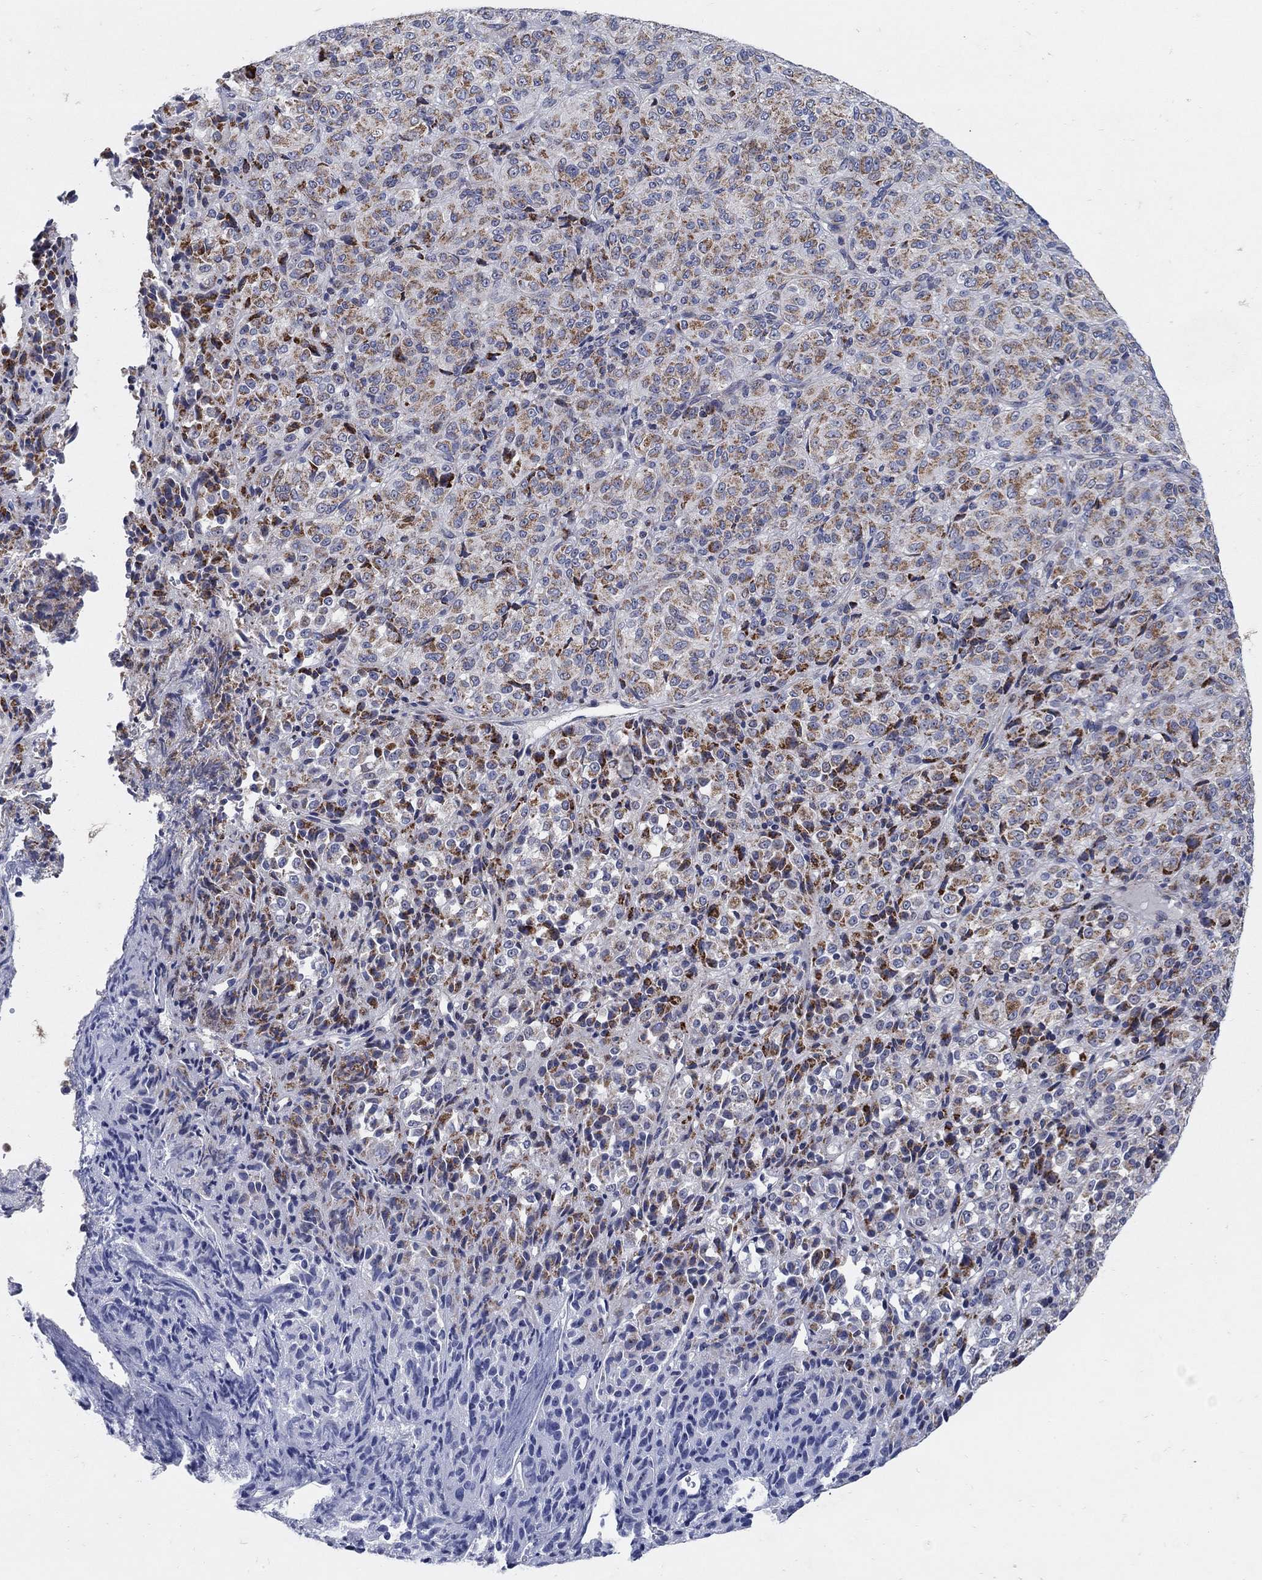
{"staining": {"intensity": "strong", "quantity": "25%-75%", "location": "cytoplasmic/membranous"}, "tissue": "melanoma", "cell_type": "Tumor cells", "image_type": "cancer", "snomed": [{"axis": "morphology", "description": "Malignant melanoma, Metastatic site"}, {"axis": "topography", "description": "Brain"}], "caption": "Human malignant melanoma (metastatic site) stained with a protein marker reveals strong staining in tumor cells.", "gene": "HMX2", "patient": {"sex": "female", "age": 56}}